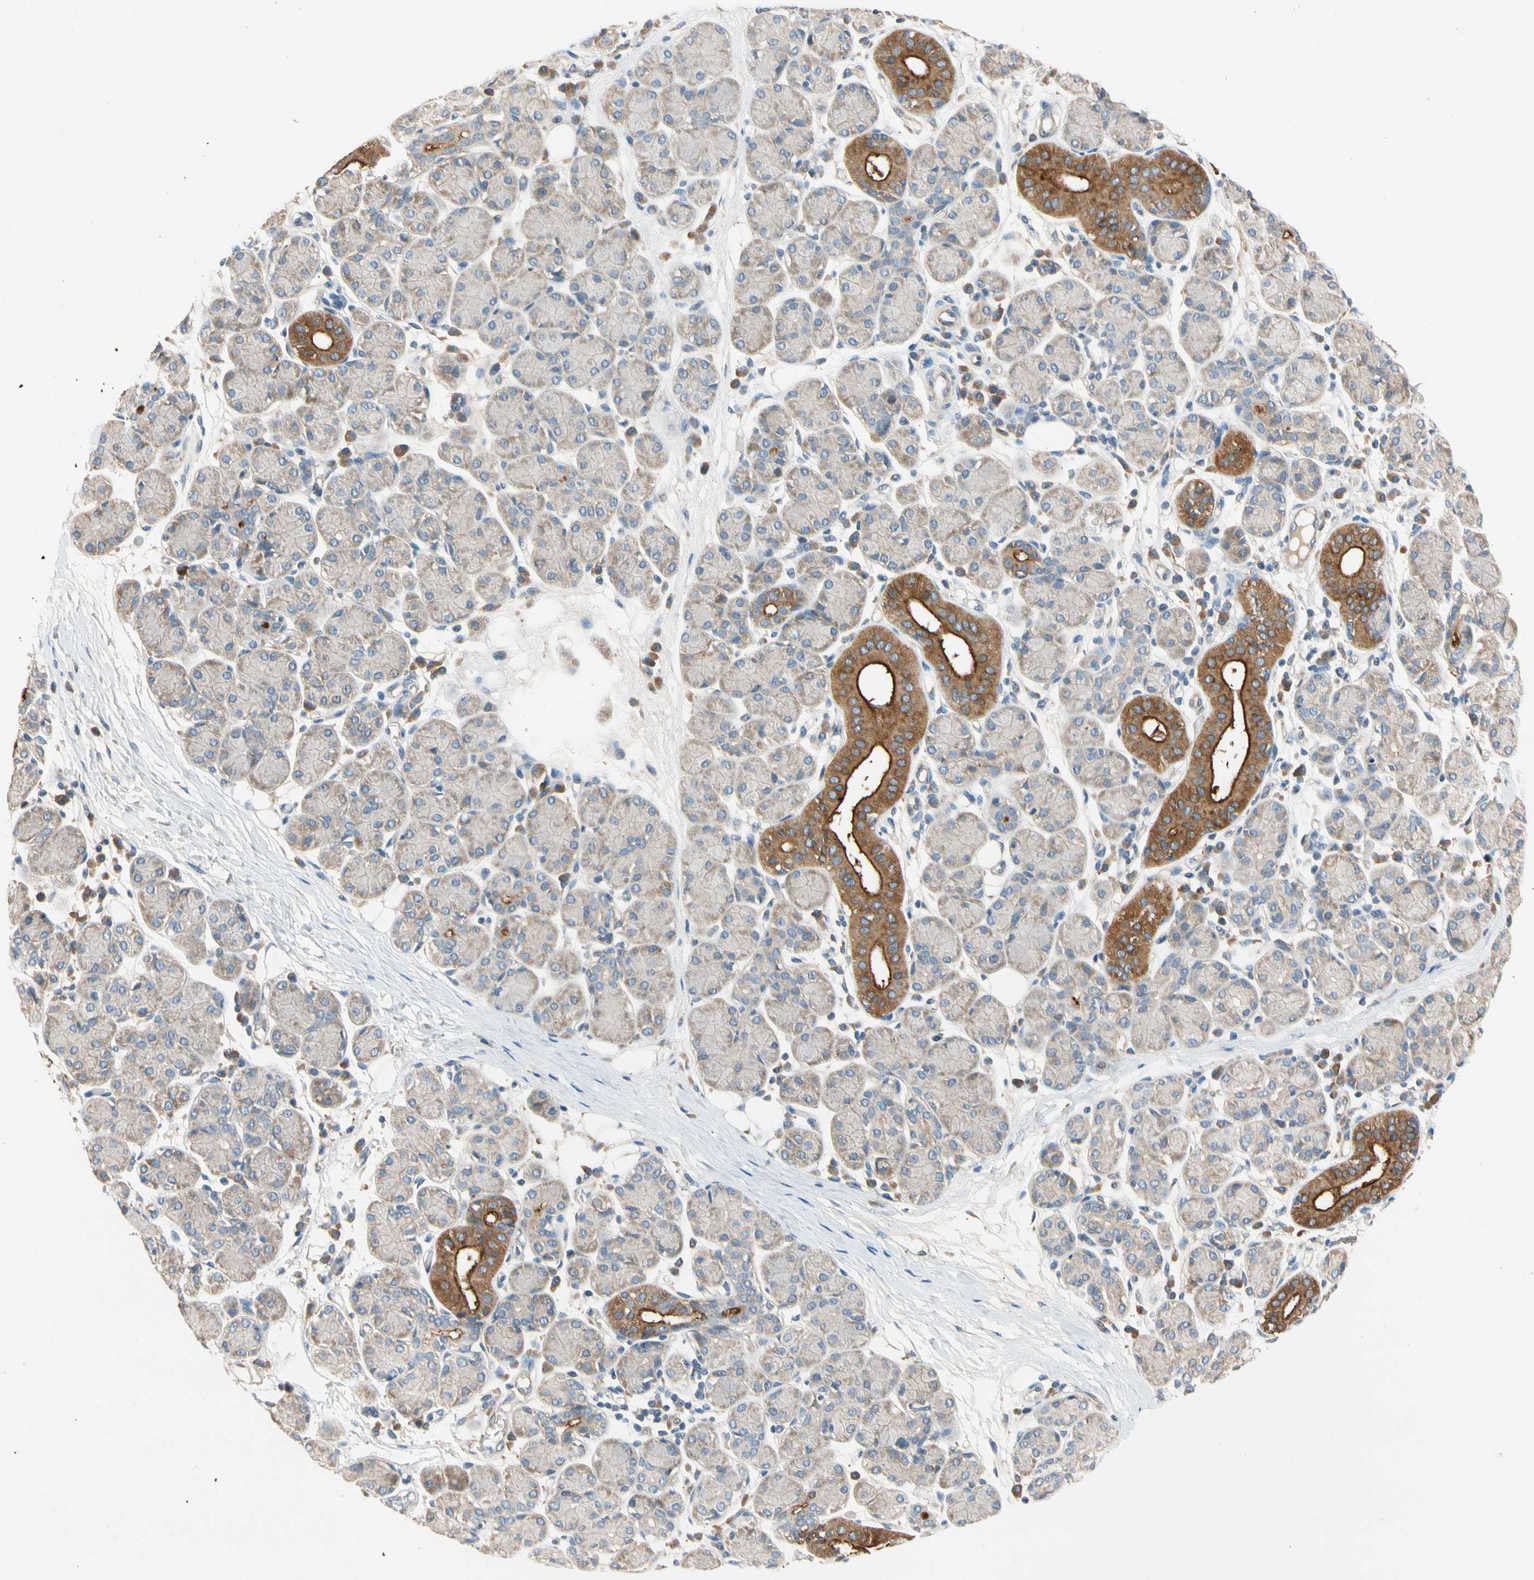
{"staining": {"intensity": "strong", "quantity": "<25%", "location": "cytoplasmic/membranous"}, "tissue": "salivary gland", "cell_type": "Glandular cells", "image_type": "normal", "snomed": [{"axis": "morphology", "description": "Normal tissue, NOS"}, {"axis": "morphology", "description": "Inflammation, NOS"}, {"axis": "topography", "description": "Lymph node"}, {"axis": "topography", "description": "Salivary gland"}], "caption": "Protein analysis of normal salivary gland exhibits strong cytoplasmic/membranous positivity in approximately <25% of glandular cells. (DAB = brown stain, brightfield microscopy at high magnification).", "gene": "USP12", "patient": {"sex": "male", "age": 3}}